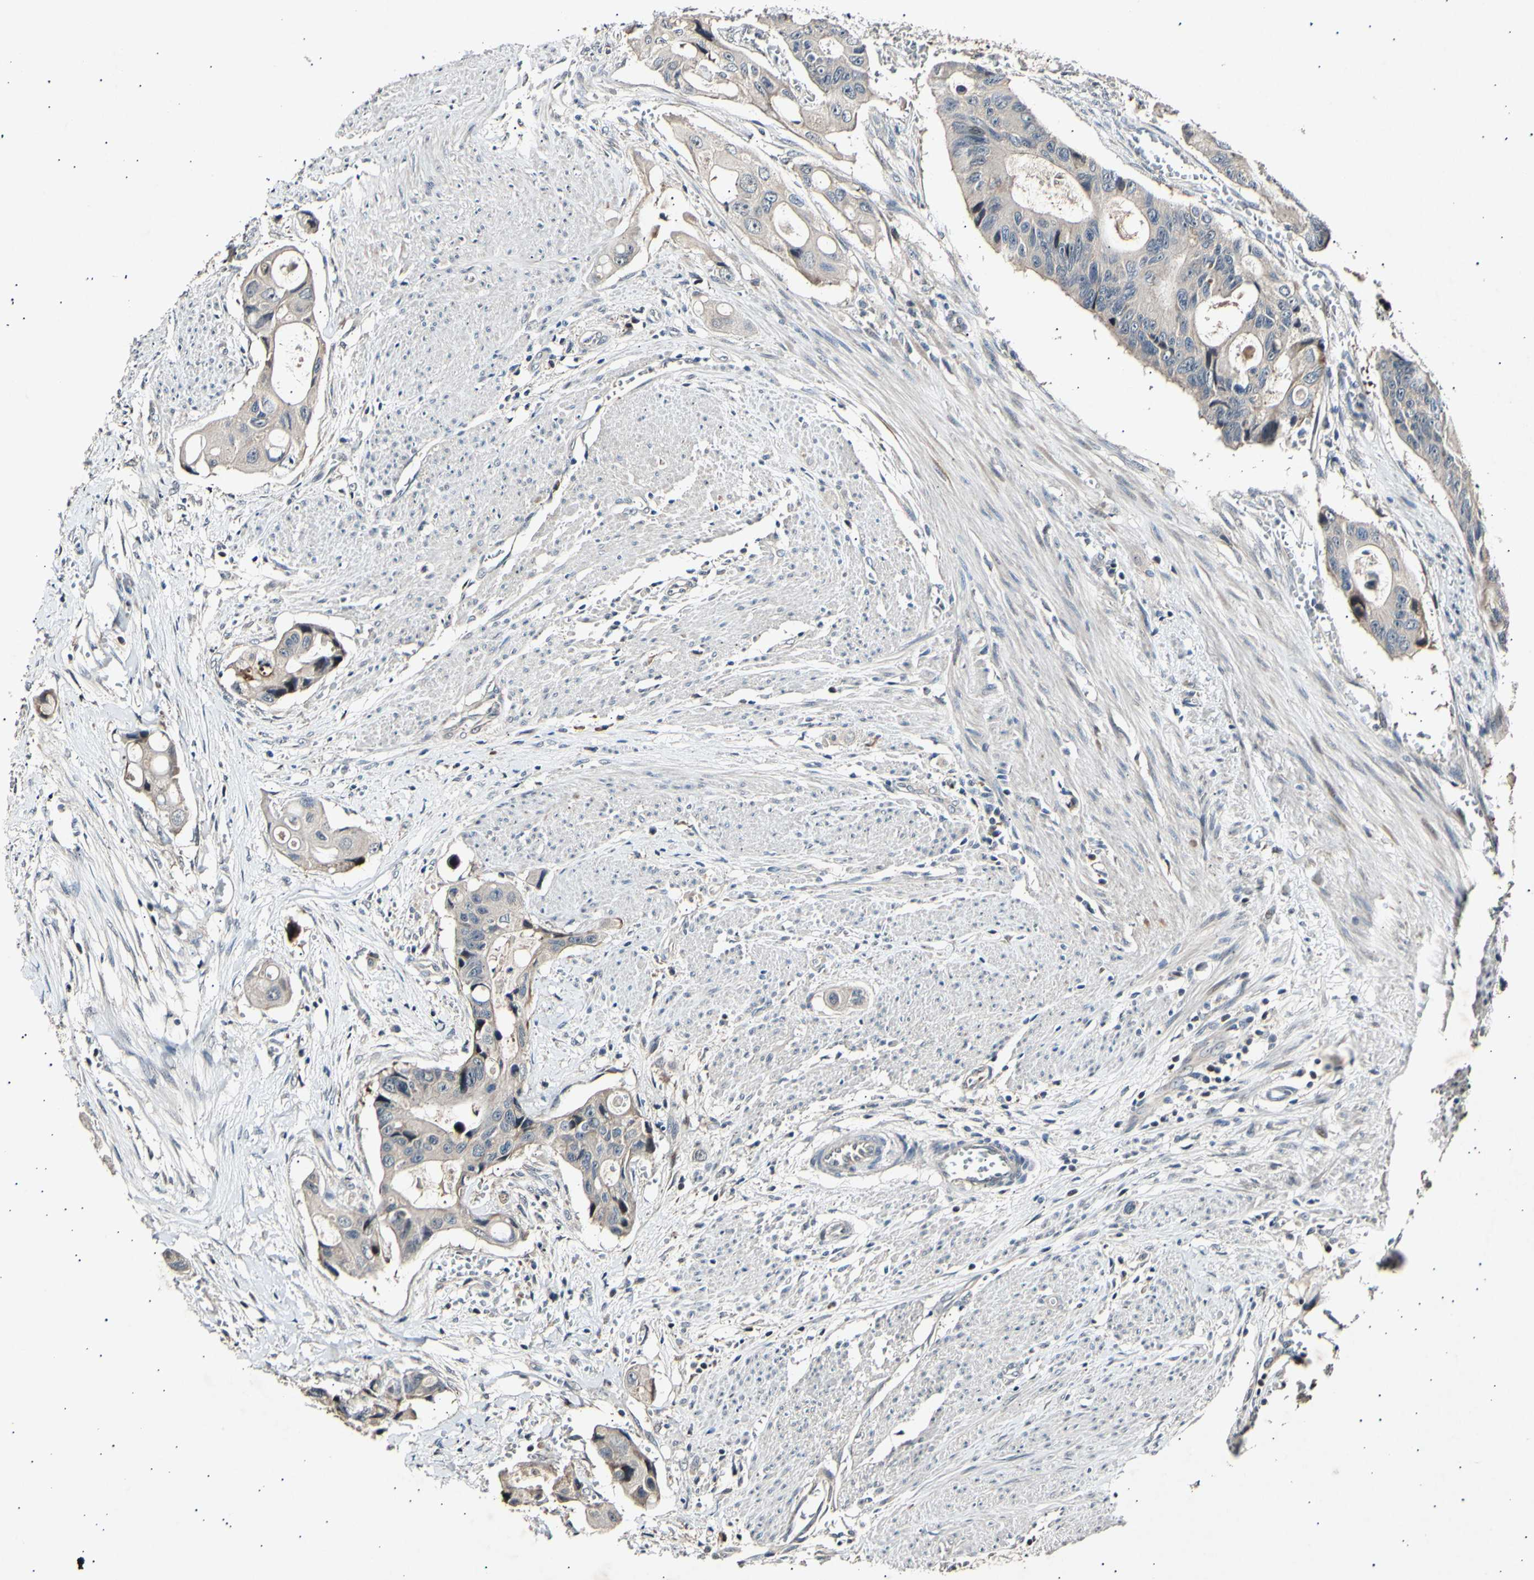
{"staining": {"intensity": "weak", "quantity": ">75%", "location": "cytoplasmic/membranous"}, "tissue": "colorectal cancer", "cell_type": "Tumor cells", "image_type": "cancer", "snomed": [{"axis": "morphology", "description": "Adenocarcinoma, NOS"}, {"axis": "topography", "description": "Colon"}], "caption": "A brown stain highlights weak cytoplasmic/membranous staining of a protein in colorectal cancer tumor cells.", "gene": "ADCY3", "patient": {"sex": "female", "age": 57}}